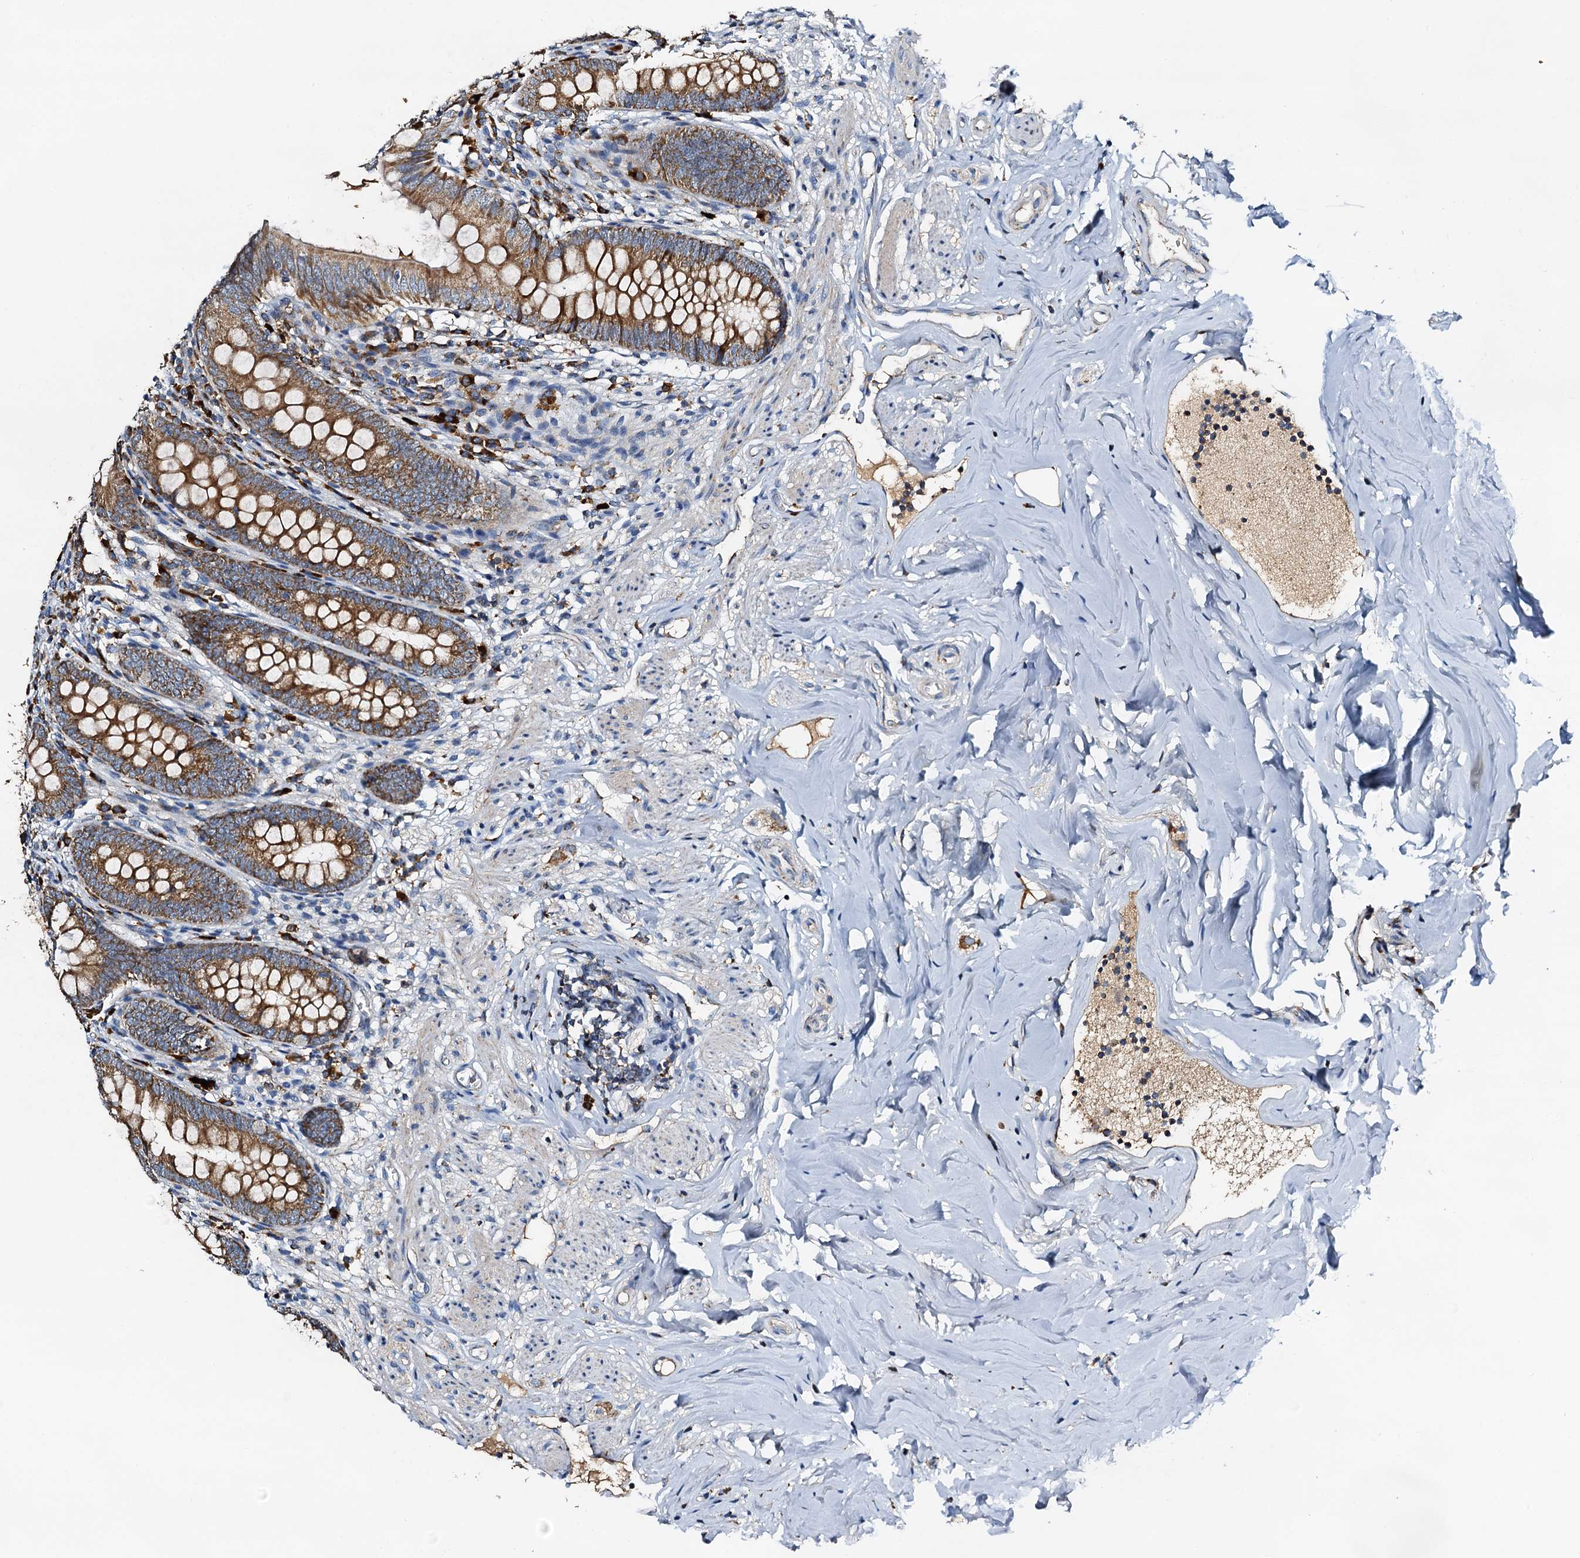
{"staining": {"intensity": "strong", "quantity": ">75%", "location": "cytoplasmic/membranous"}, "tissue": "appendix", "cell_type": "Glandular cells", "image_type": "normal", "snomed": [{"axis": "morphology", "description": "Normal tissue, NOS"}, {"axis": "topography", "description": "Appendix"}], "caption": "The image shows immunohistochemical staining of normal appendix. There is strong cytoplasmic/membranous positivity is identified in approximately >75% of glandular cells.", "gene": "POC1A", "patient": {"sex": "female", "age": 51}}